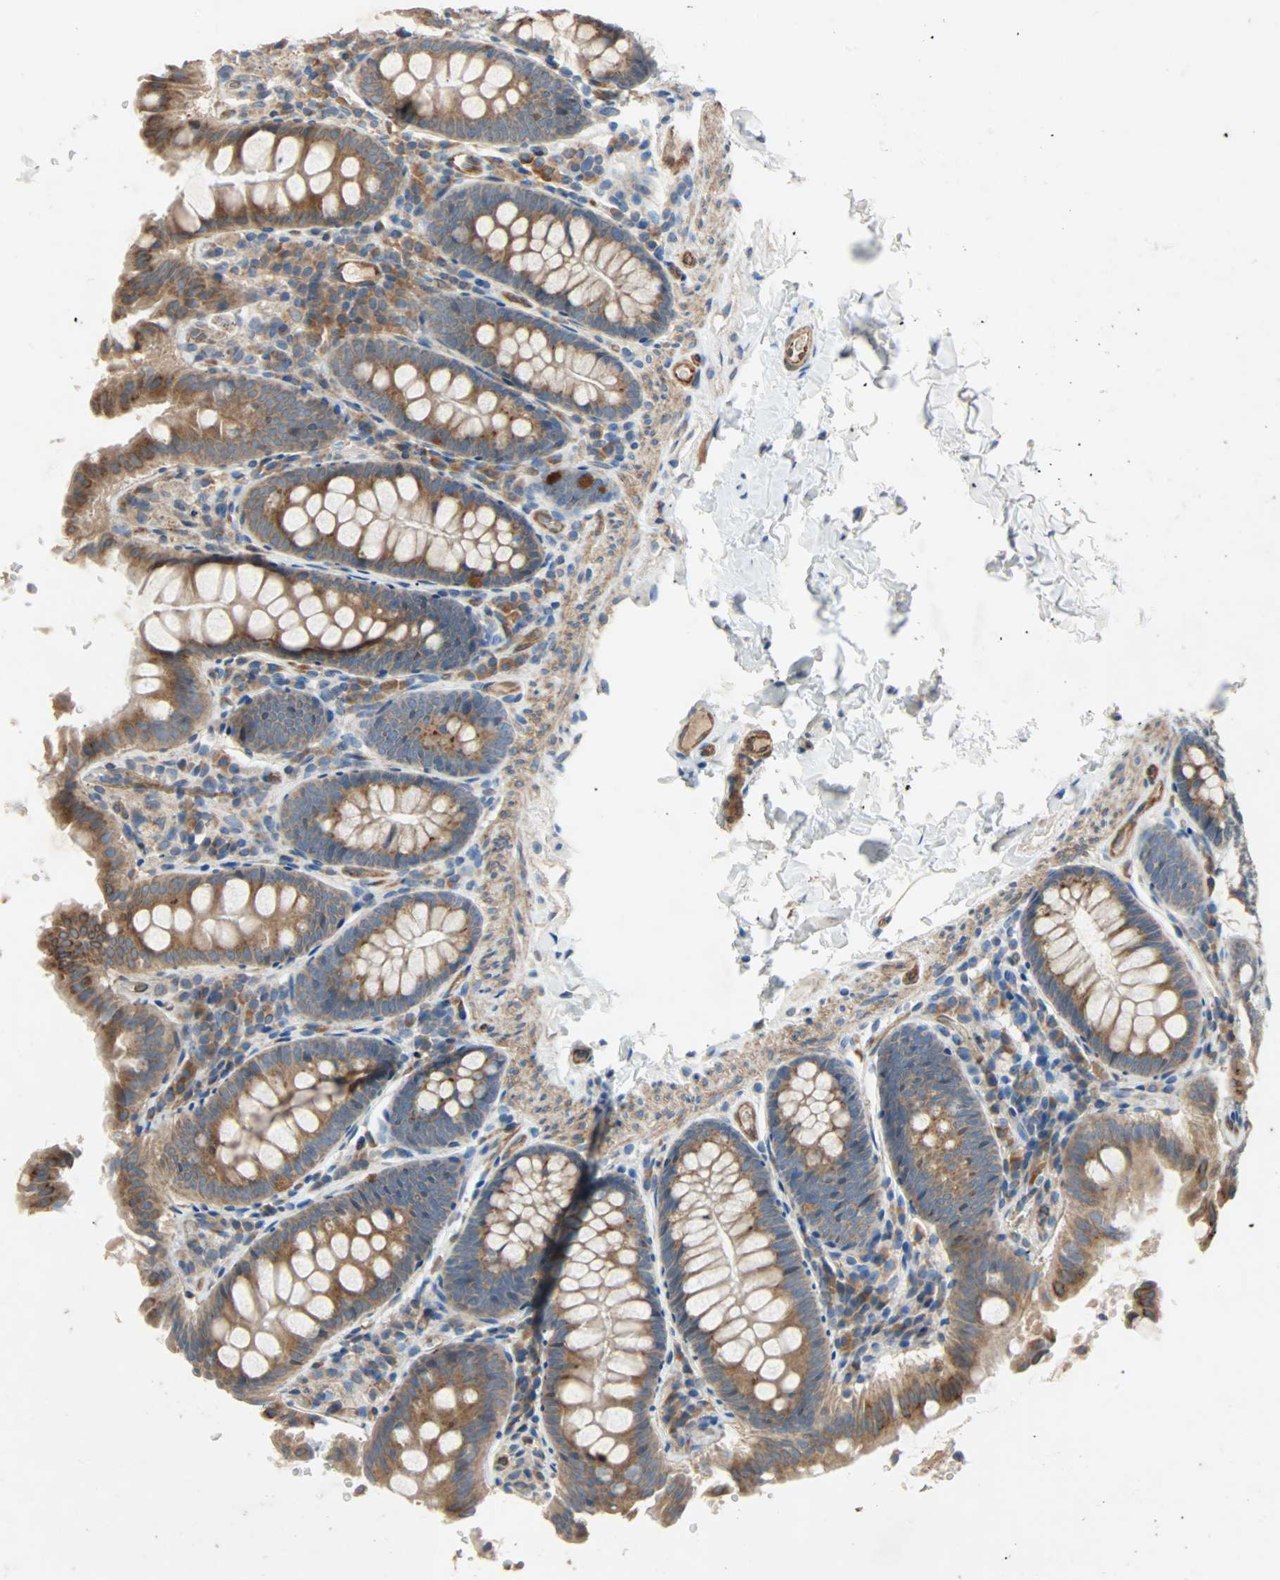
{"staining": {"intensity": "moderate", "quantity": ">75%", "location": "cytoplasmic/membranous"}, "tissue": "colon", "cell_type": "Endothelial cells", "image_type": "normal", "snomed": [{"axis": "morphology", "description": "Normal tissue, NOS"}, {"axis": "topography", "description": "Colon"}], "caption": "A brown stain shows moderate cytoplasmic/membranous expression of a protein in endothelial cells of unremarkable colon. (DAB IHC, brown staining for protein, blue staining for nuclei).", "gene": "XYLT1", "patient": {"sex": "female", "age": 61}}